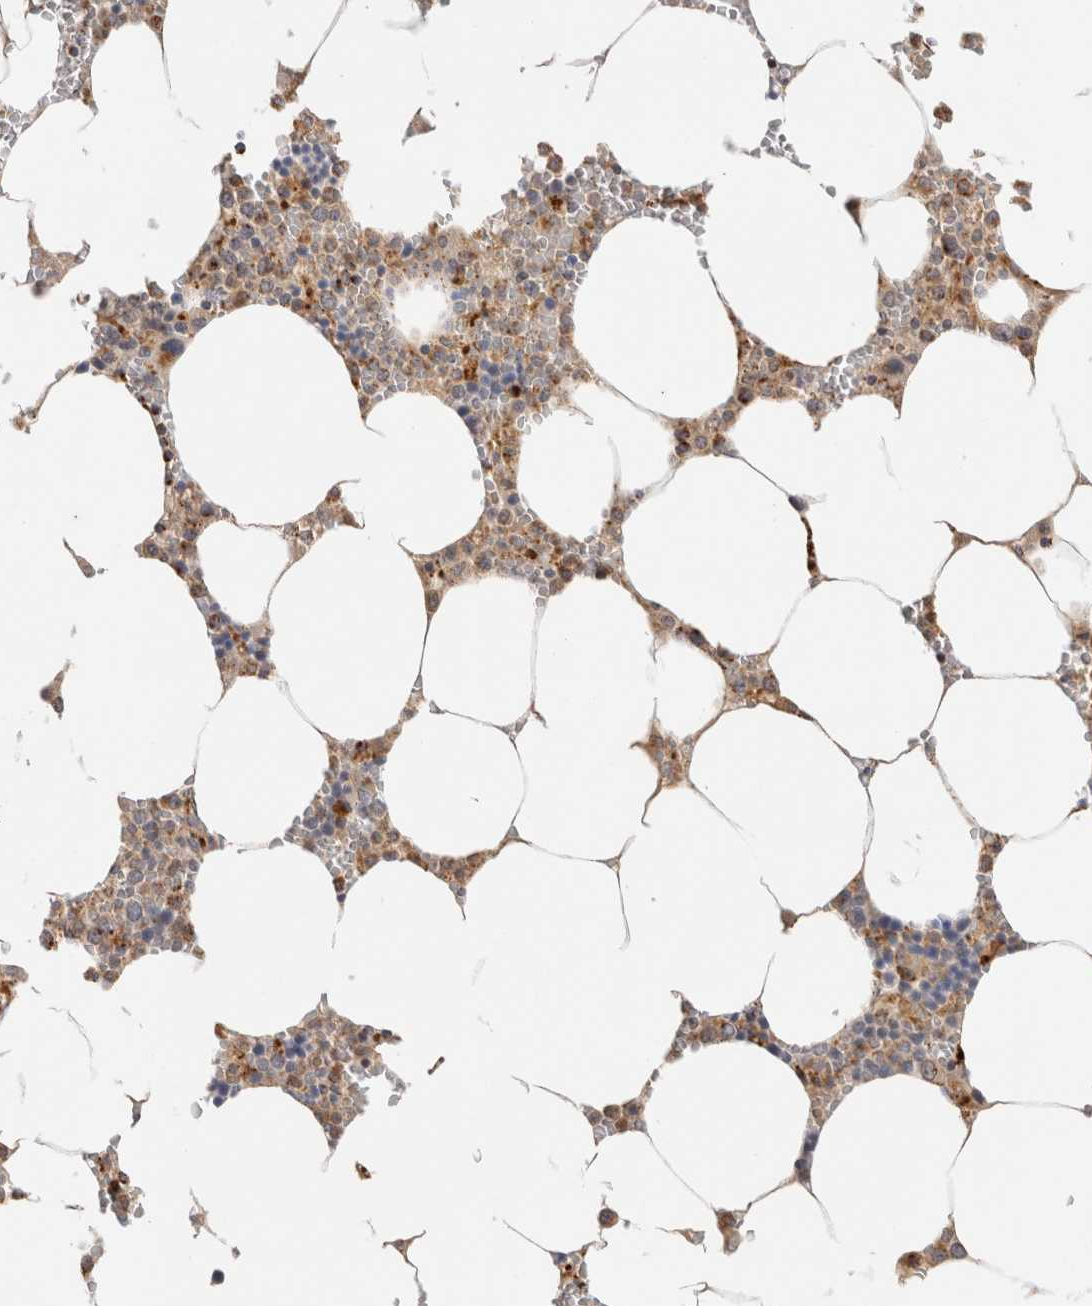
{"staining": {"intensity": "moderate", "quantity": "25%-75%", "location": "cytoplasmic/membranous"}, "tissue": "bone marrow", "cell_type": "Hematopoietic cells", "image_type": "normal", "snomed": [{"axis": "morphology", "description": "Normal tissue, NOS"}, {"axis": "topography", "description": "Bone marrow"}], "caption": "The micrograph reveals immunohistochemical staining of unremarkable bone marrow. There is moderate cytoplasmic/membranous positivity is present in approximately 25%-75% of hematopoietic cells. The staining was performed using DAB, with brown indicating positive protein expression. Nuclei are stained blue with hematoxylin.", "gene": "GNS", "patient": {"sex": "male", "age": 70}}